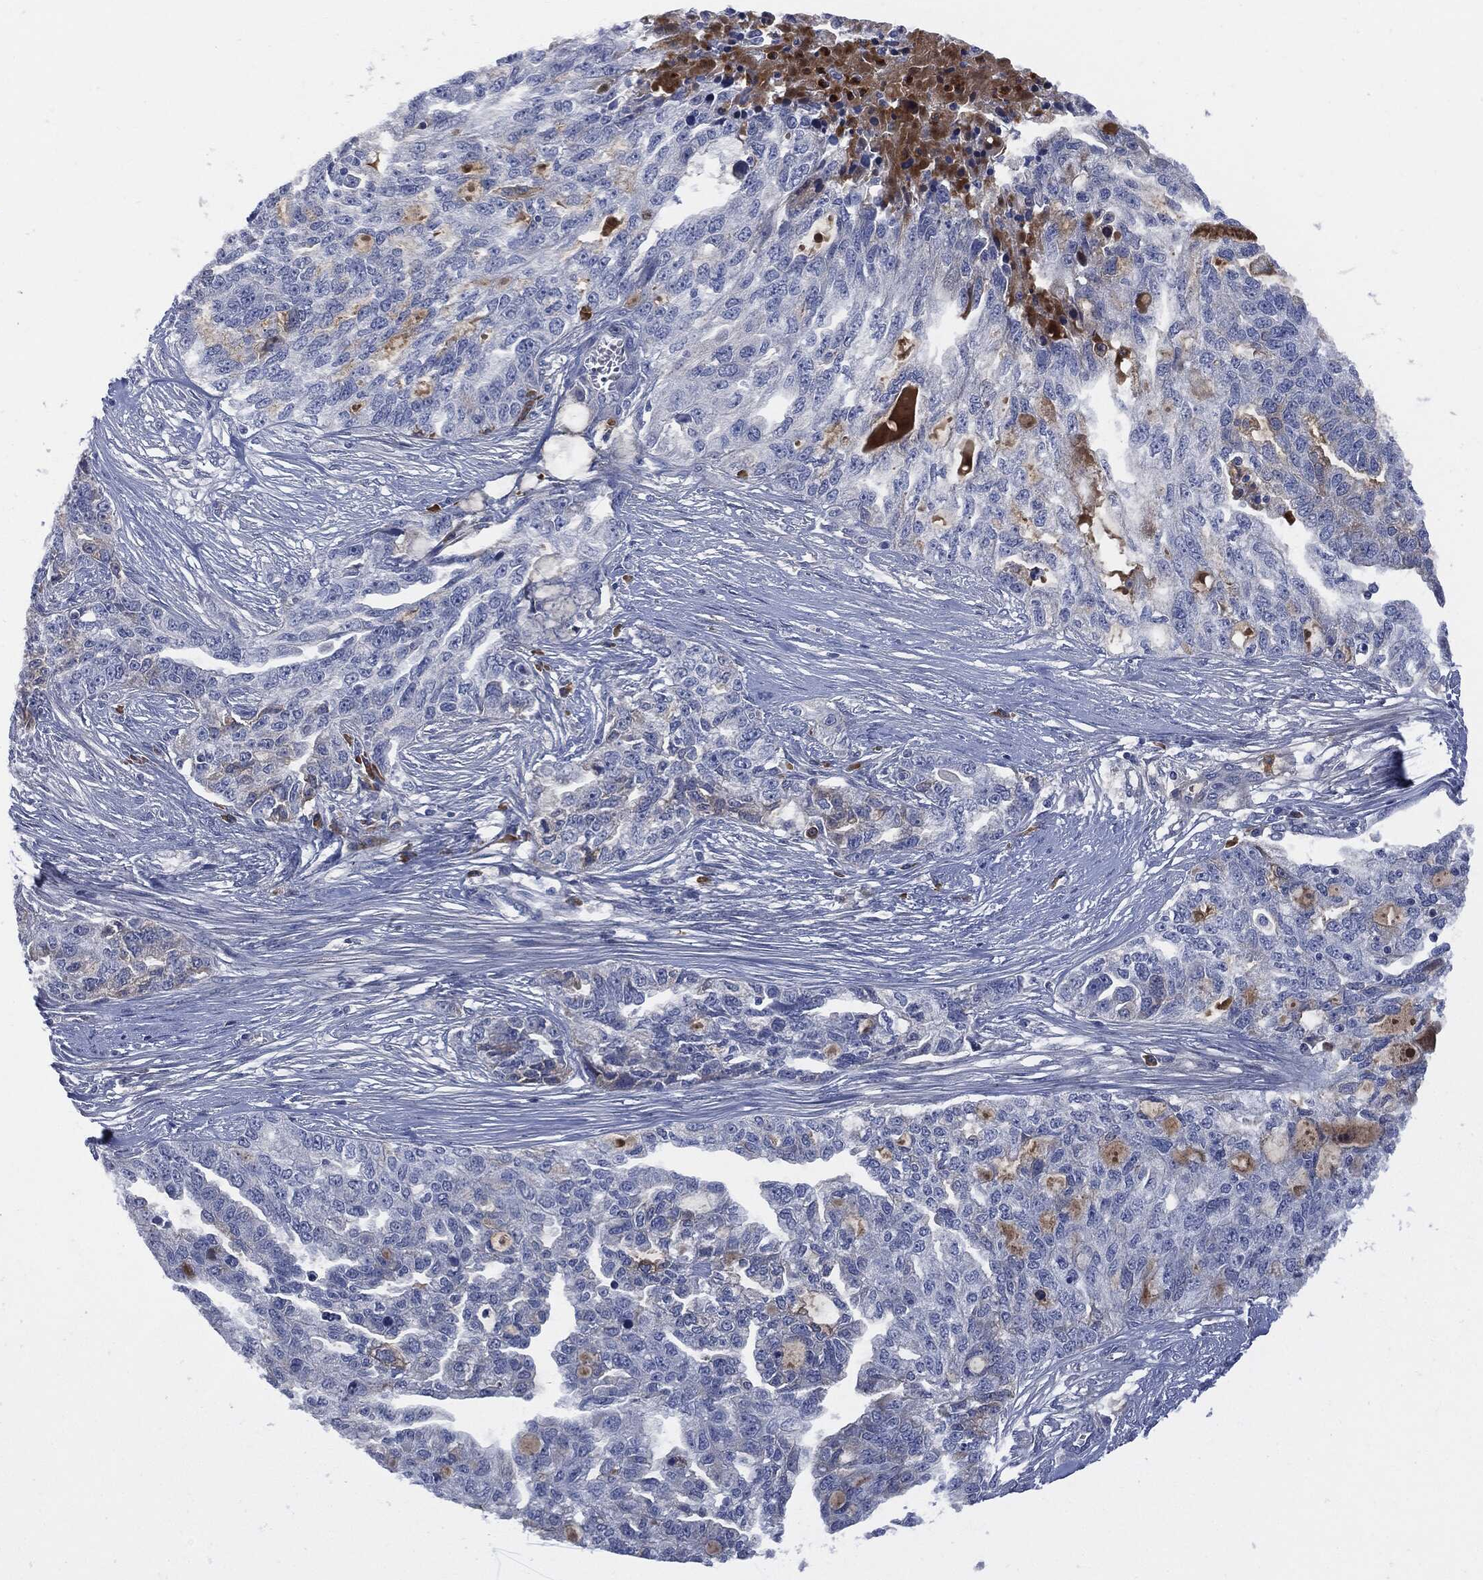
{"staining": {"intensity": "negative", "quantity": "none", "location": "none"}, "tissue": "ovarian cancer", "cell_type": "Tumor cells", "image_type": "cancer", "snomed": [{"axis": "morphology", "description": "Cystadenocarcinoma, serous, NOS"}, {"axis": "topography", "description": "Ovary"}], "caption": "A photomicrograph of serous cystadenocarcinoma (ovarian) stained for a protein demonstrates no brown staining in tumor cells.", "gene": "BTK", "patient": {"sex": "female", "age": 51}}